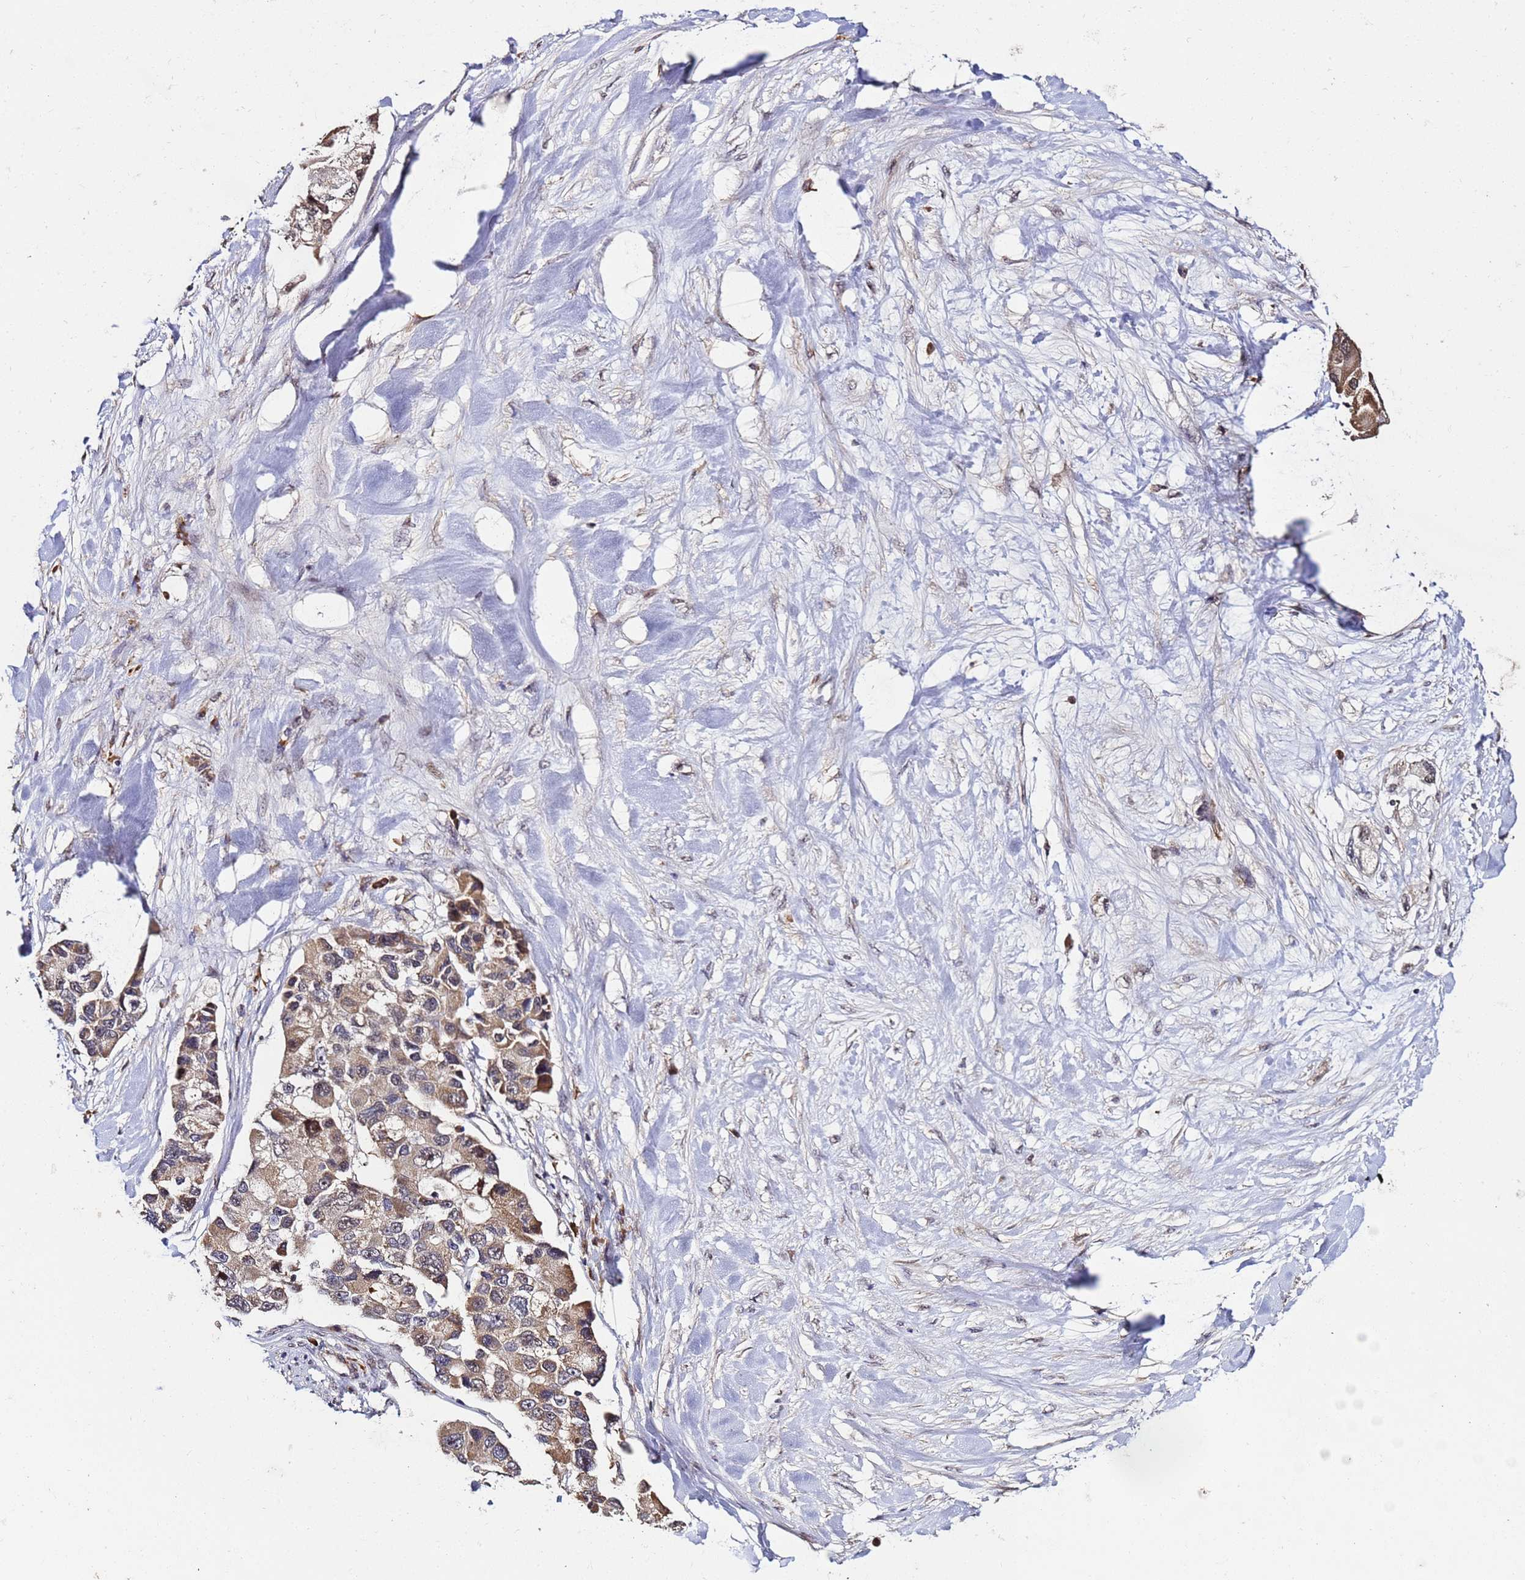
{"staining": {"intensity": "moderate", "quantity": ">75%", "location": "cytoplasmic/membranous"}, "tissue": "lung cancer", "cell_type": "Tumor cells", "image_type": "cancer", "snomed": [{"axis": "morphology", "description": "Adenocarcinoma, NOS"}, {"axis": "topography", "description": "Lung"}], "caption": "The immunohistochemical stain shows moderate cytoplasmic/membranous staining in tumor cells of lung cancer (adenocarcinoma) tissue.", "gene": "WNK4", "patient": {"sex": "female", "age": 54}}